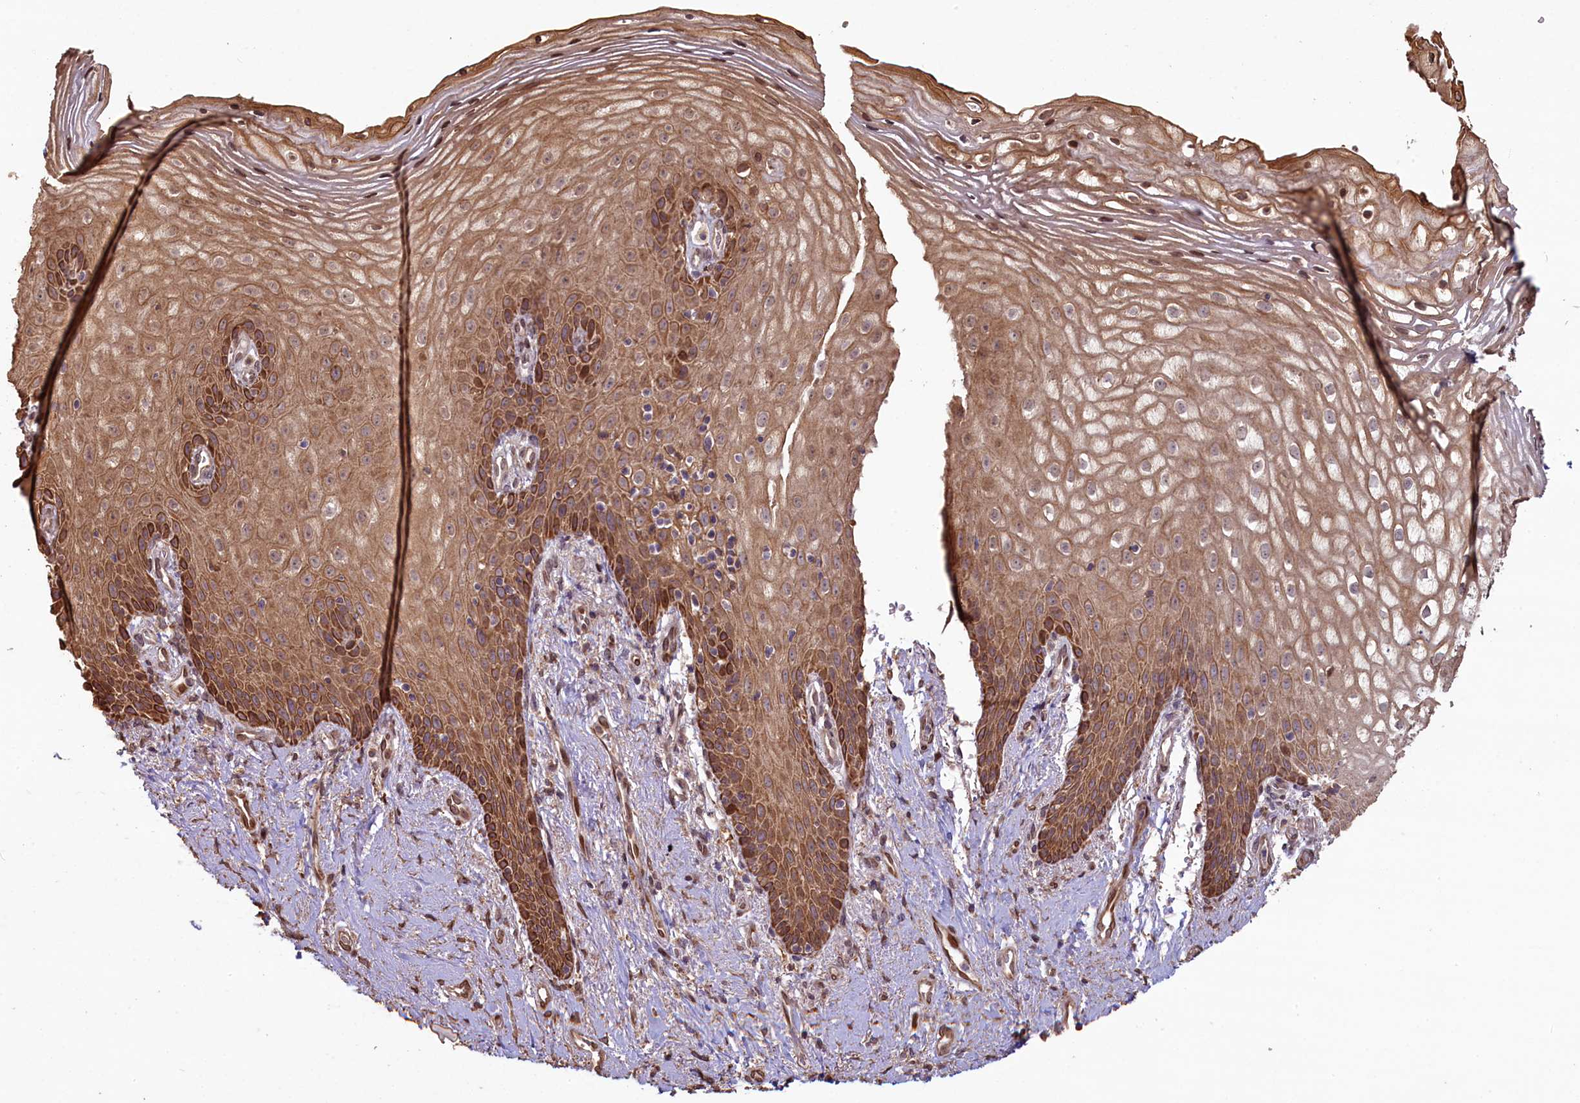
{"staining": {"intensity": "moderate", "quantity": ">75%", "location": "cytoplasmic/membranous,nuclear"}, "tissue": "vagina", "cell_type": "Squamous epithelial cells", "image_type": "normal", "snomed": [{"axis": "morphology", "description": "Normal tissue, NOS"}, {"axis": "topography", "description": "Vagina"}], "caption": "DAB immunohistochemical staining of normal human vagina displays moderate cytoplasmic/membranous,nuclear protein expression in approximately >75% of squamous epithelial cells.", "gene": "SLC38A7", "patient": {"sex": "female", "age": 60}}